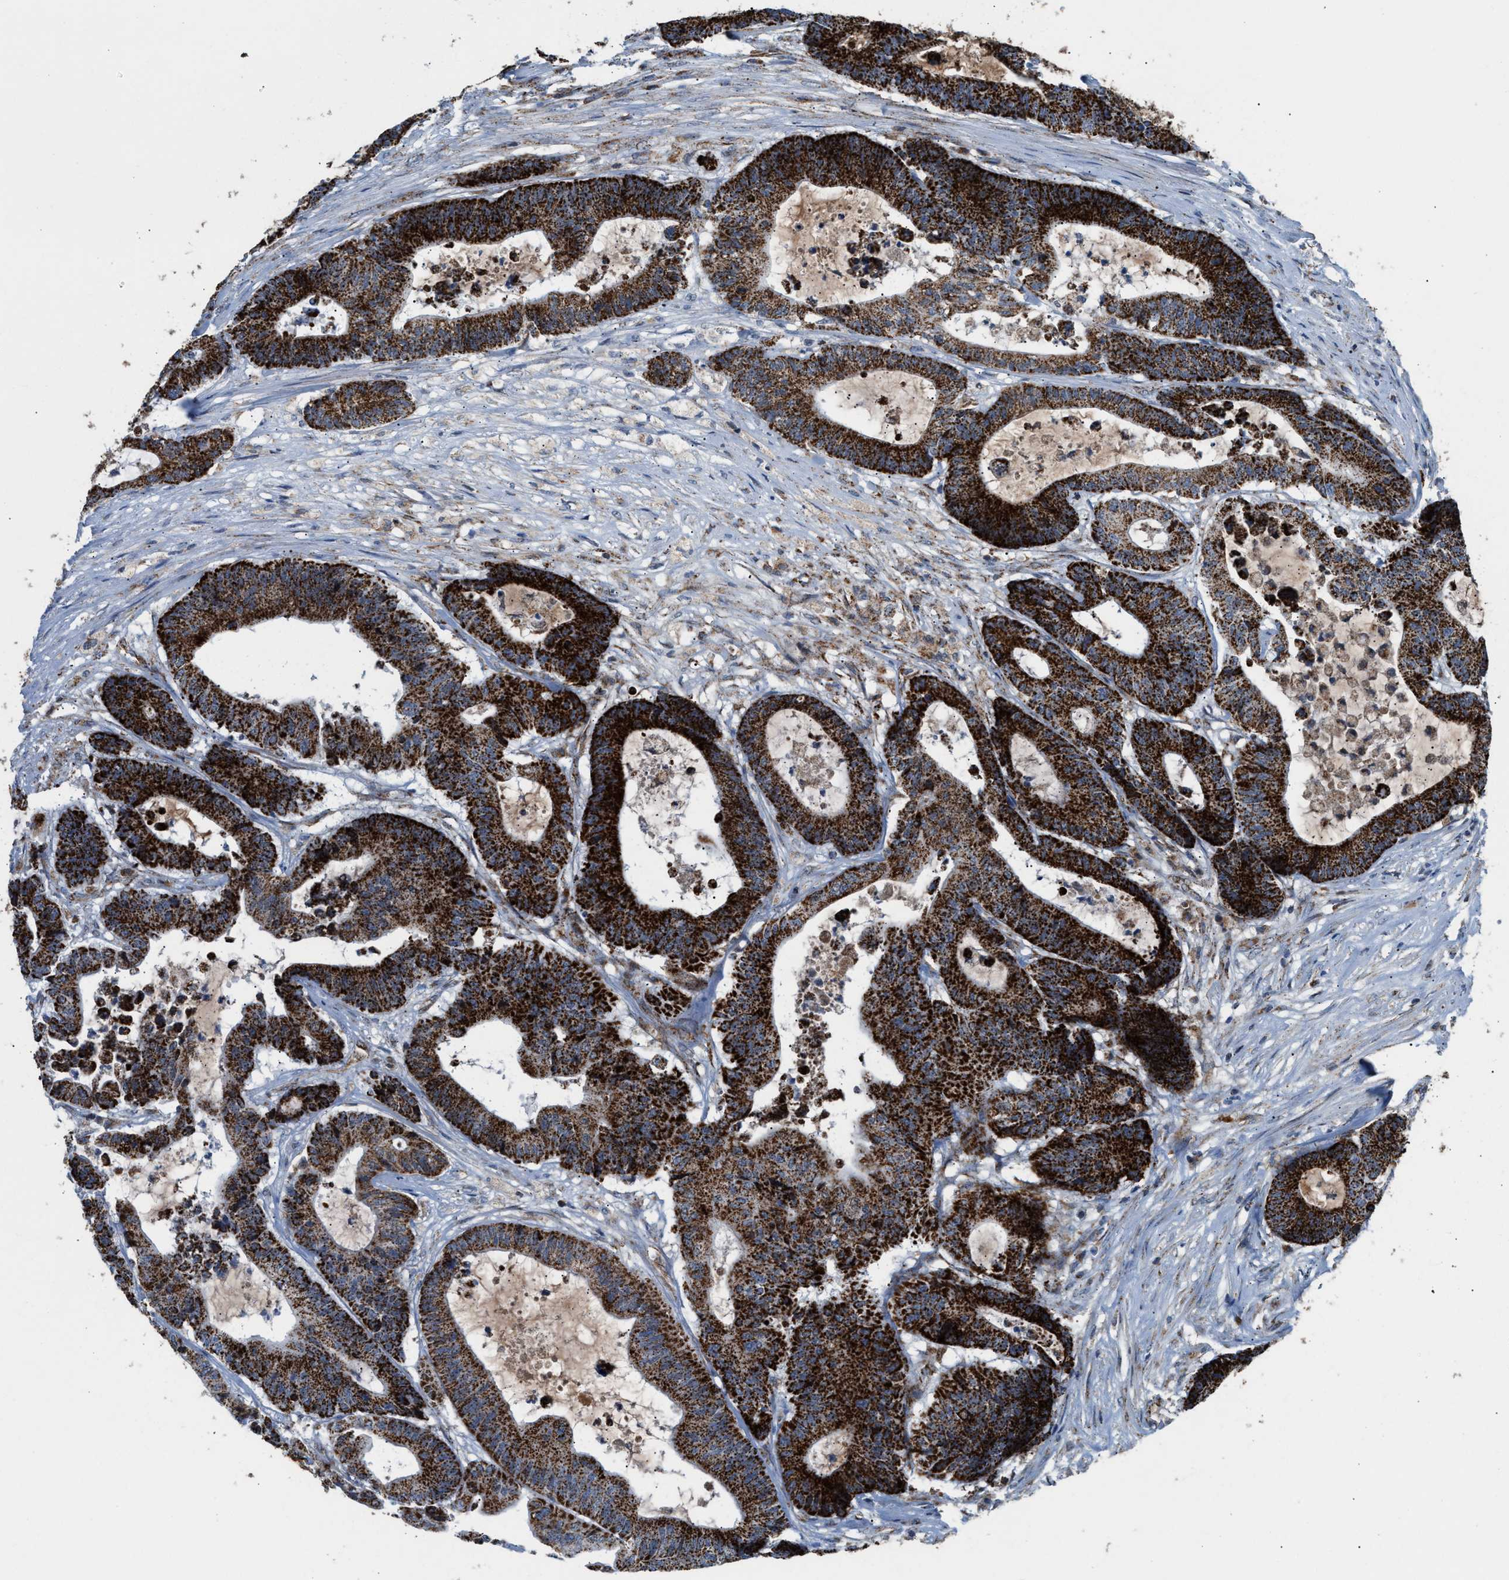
{"staining": {"intensity": "strong", "quantity": ">75%", "location": "cytoplasmic/membranous"}, "tissue": "colorectal cancer", "cell_type": "Tumor cells", "image_type": "cancer", "snomed": [{"axis": "morphology", "description": "Adenocarcinoma, NOS"}, {"axis": "topography", "description": "Colon"}], "caption": "Adenocarcinoma (colorectal) stained with a brown dye demonstrates strong cytoplasmic/membranous positive staining in approximately >75% of tumor cells.", "gene": "PMPCA", "patient": {"sex": "female", "age": 84}}